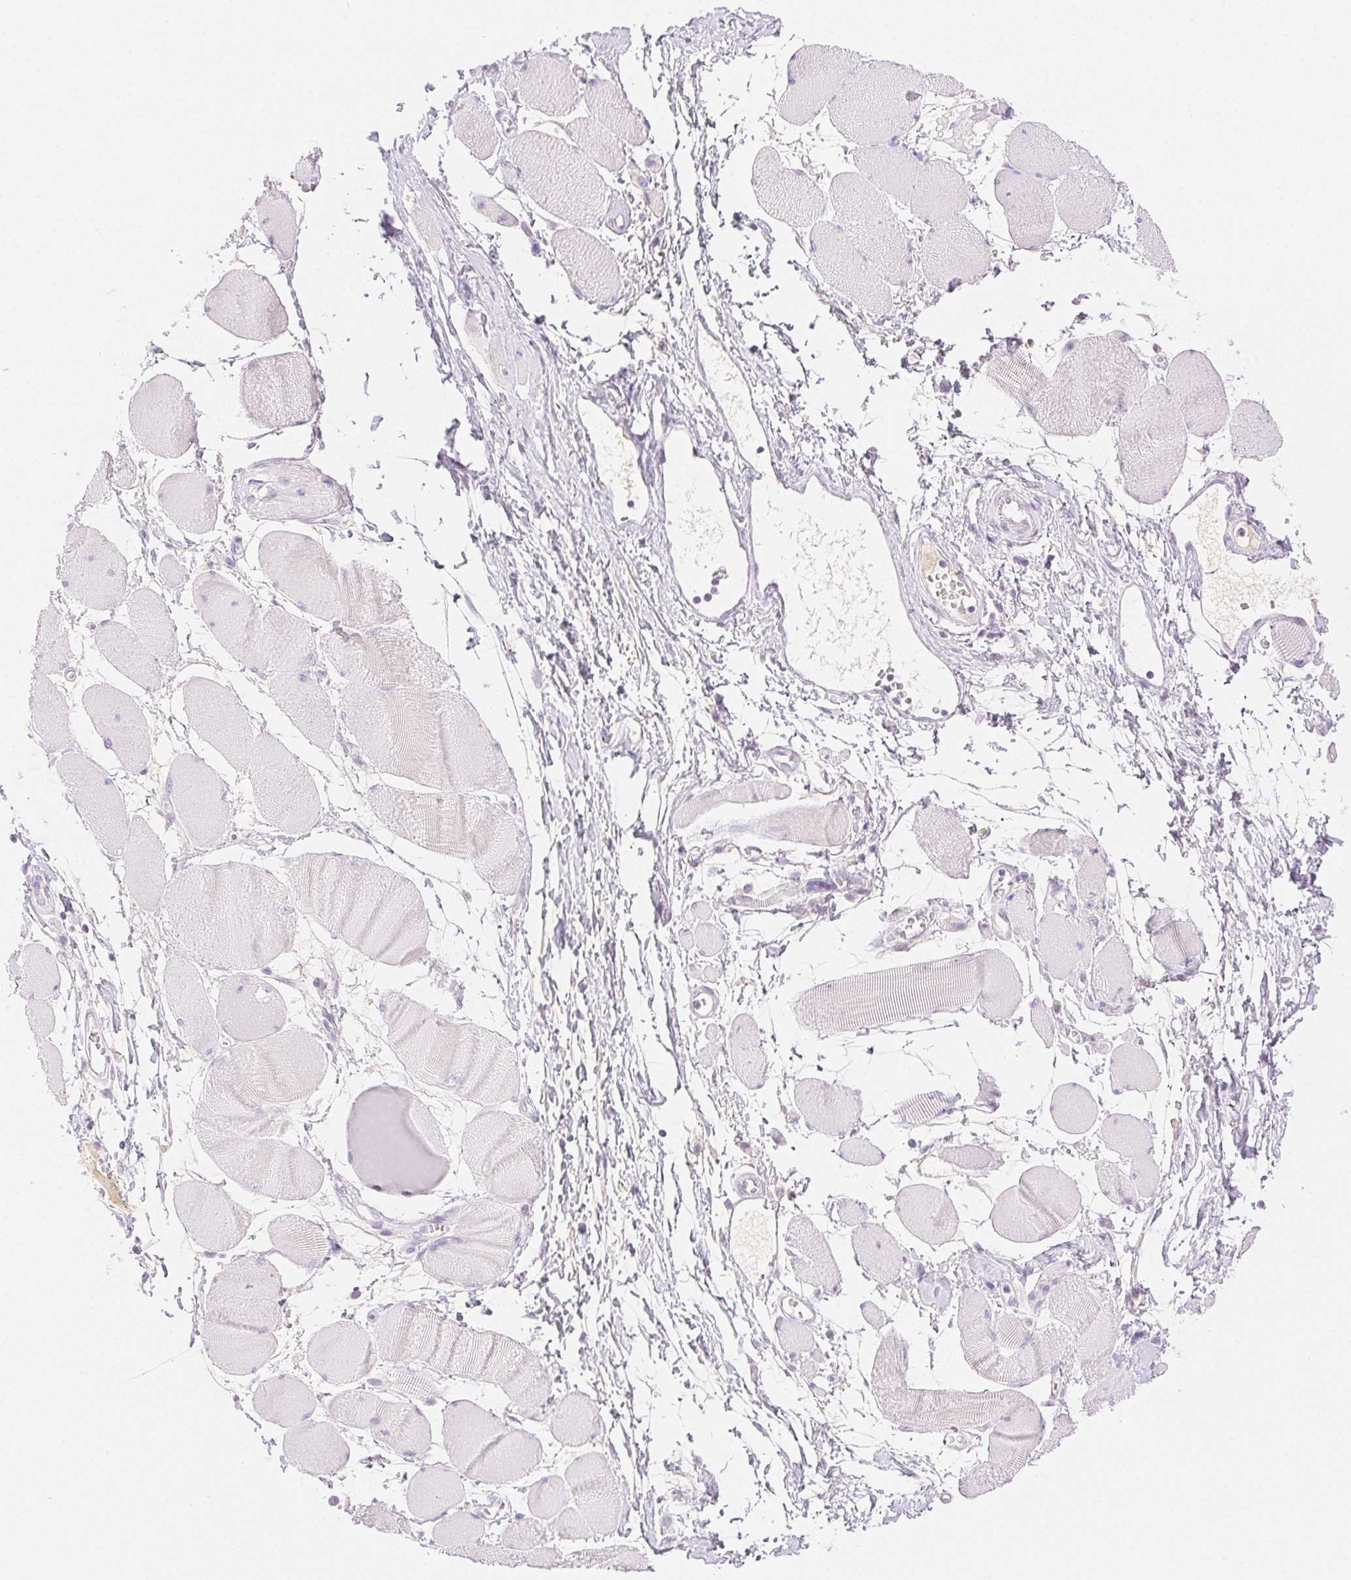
{"staining": {"intensity": "negative", "quantity": "none", "location": "none"}, "tissue": "skeletal muscle", "cell_type": "Myocytes", "image_type": "normal", "snomed": [{"axis": "morphology", "description": "Normal tissue, NOS"}, {"axis": "topography", "description": "Skeletal muscle"}], "caption": "Immunohistochemistry (IHC) image of unremarkable human skeletal muscle stained for a protein (brown), which exhibits no staining in myocytes.", "gene": "SPACA4", "patient": {"sex": "female", "age": 75}}